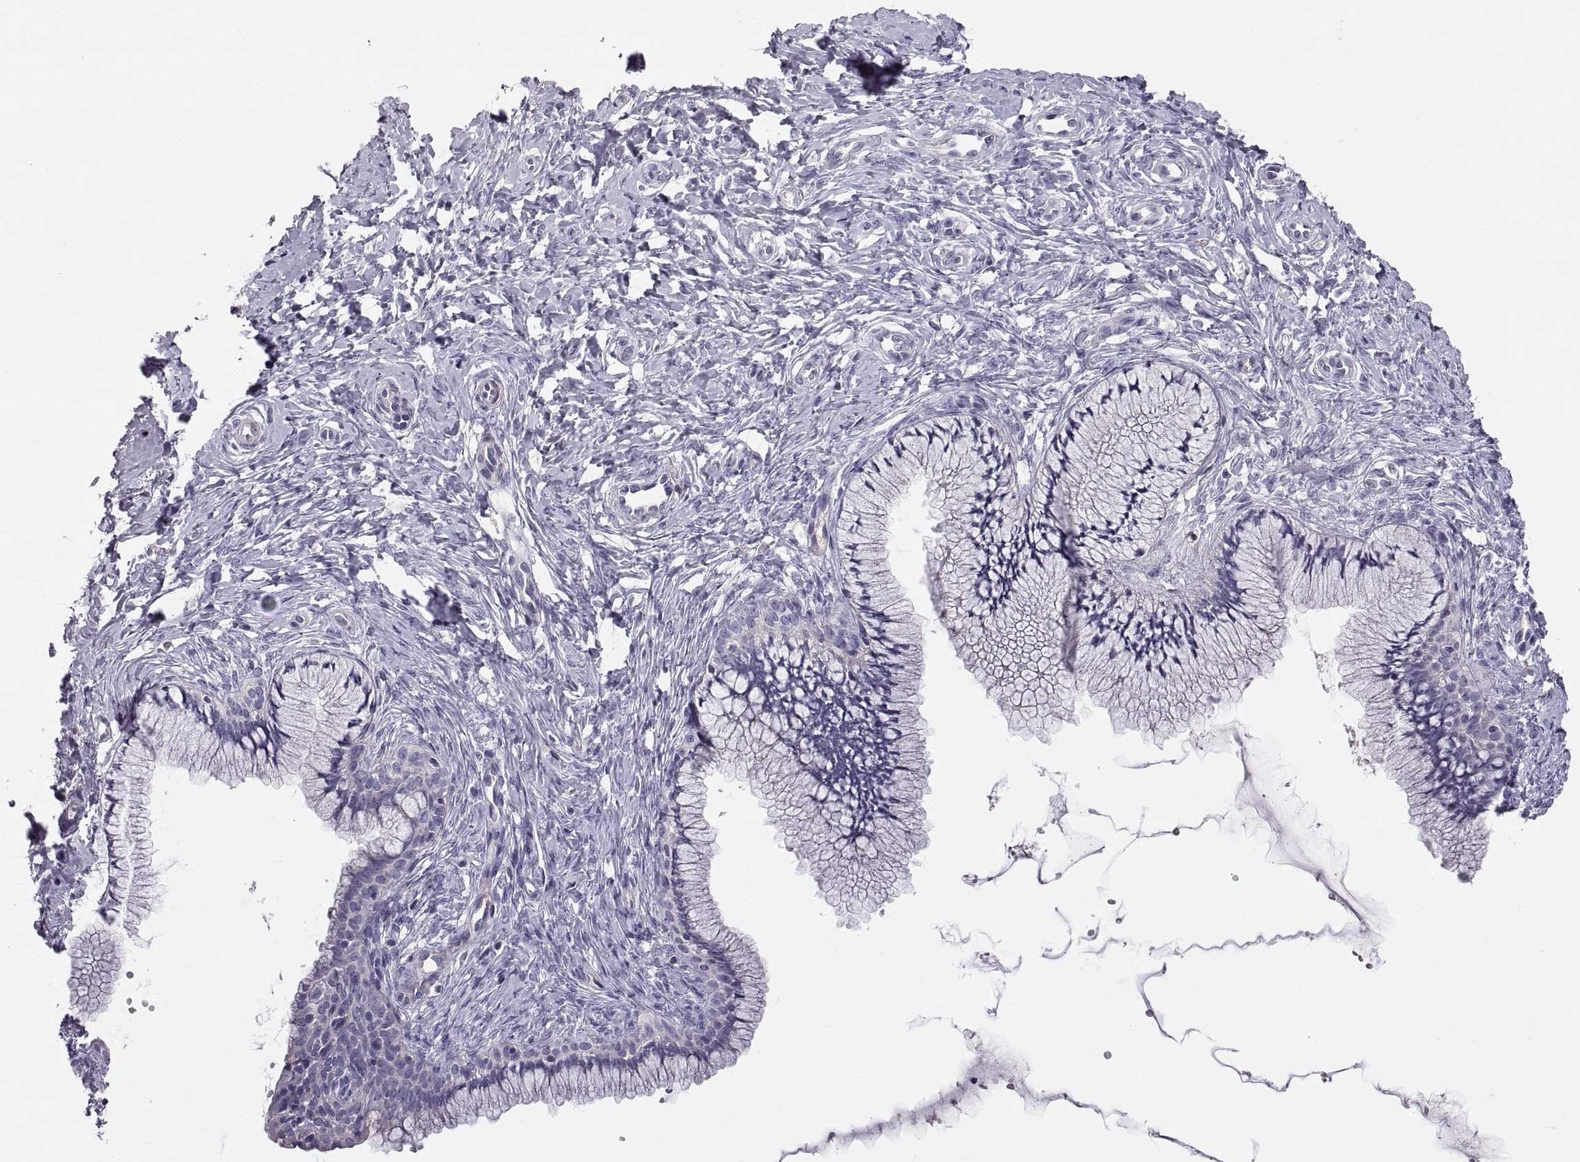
{"staining": {"intensity": "negative", "quantity": "none", "location": "none"}, "tissue": "cervix", "cell_type": "Glandular cells", "image_type": "normal", "snomed": [{"axis": "morphology", "description": "Normal tissue, NOS"}, {"axis": "topography", "description": "Cervix"}], "caption": "Histopathology image shows no significant protein positivity in glandular cells of benign cervix. (DAB (3,3'-diaminobenzidine) immunohistochemistry (IHC), high magnification).", "gene": "ADAM32", "patient": {"sex": "female", "age": 37}}